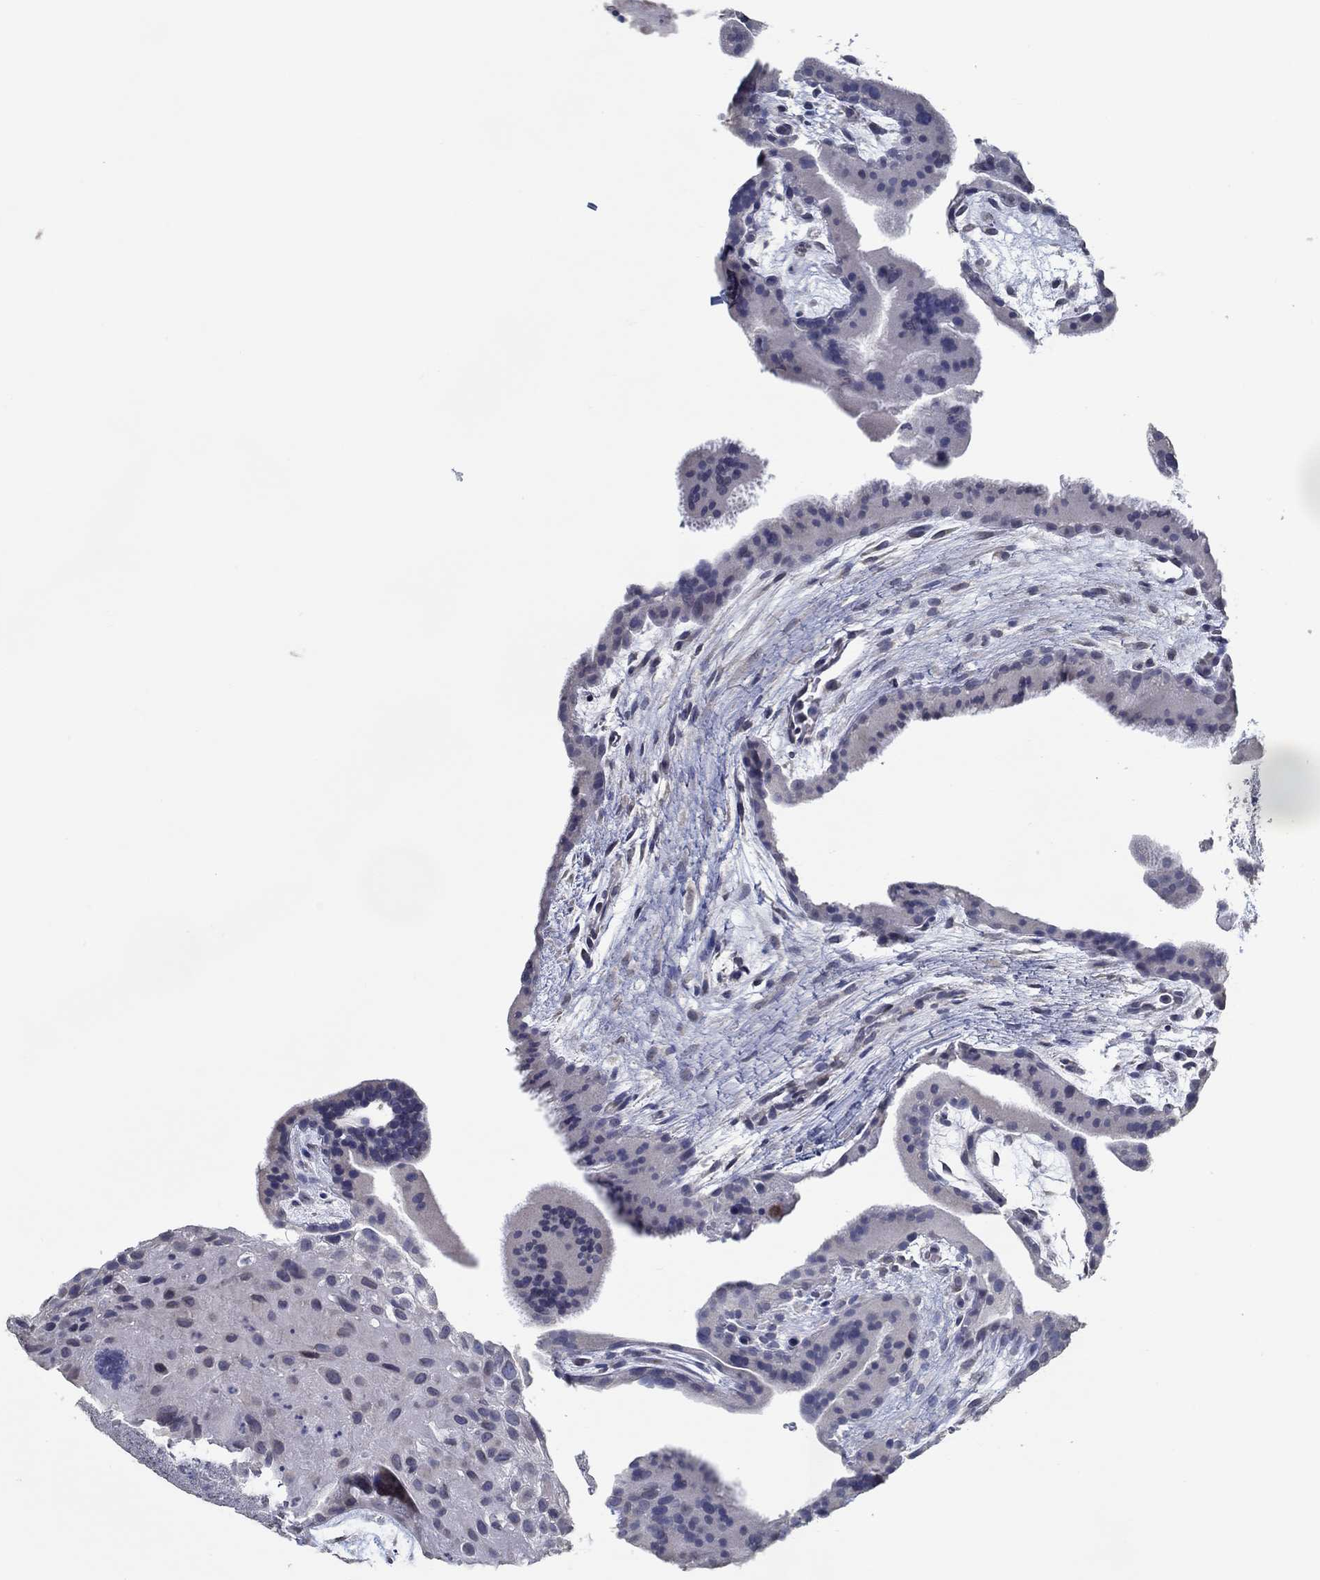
{"staining": {"intensity": "negative", "quantity": "none", "location": "none"}, "tissue": "placenta", "cell_type": "Decidual cells", "image_type": "normal", "snomed": [{"axis": "morphology", "description": "Normal tissue, NOS"}, {"axis": "topography", "description": "Placenta"}], "caption": "Micrograph shows no protein staining in decidual cells of unremarkable placenta. (DAB (3,3'-diaminobenzidine) immunohistochemistry (IHC) visualized using brightfield microscopy, high magnification).", "gene": "NUP155", "patient": {"sex": "female", "age": 19}}